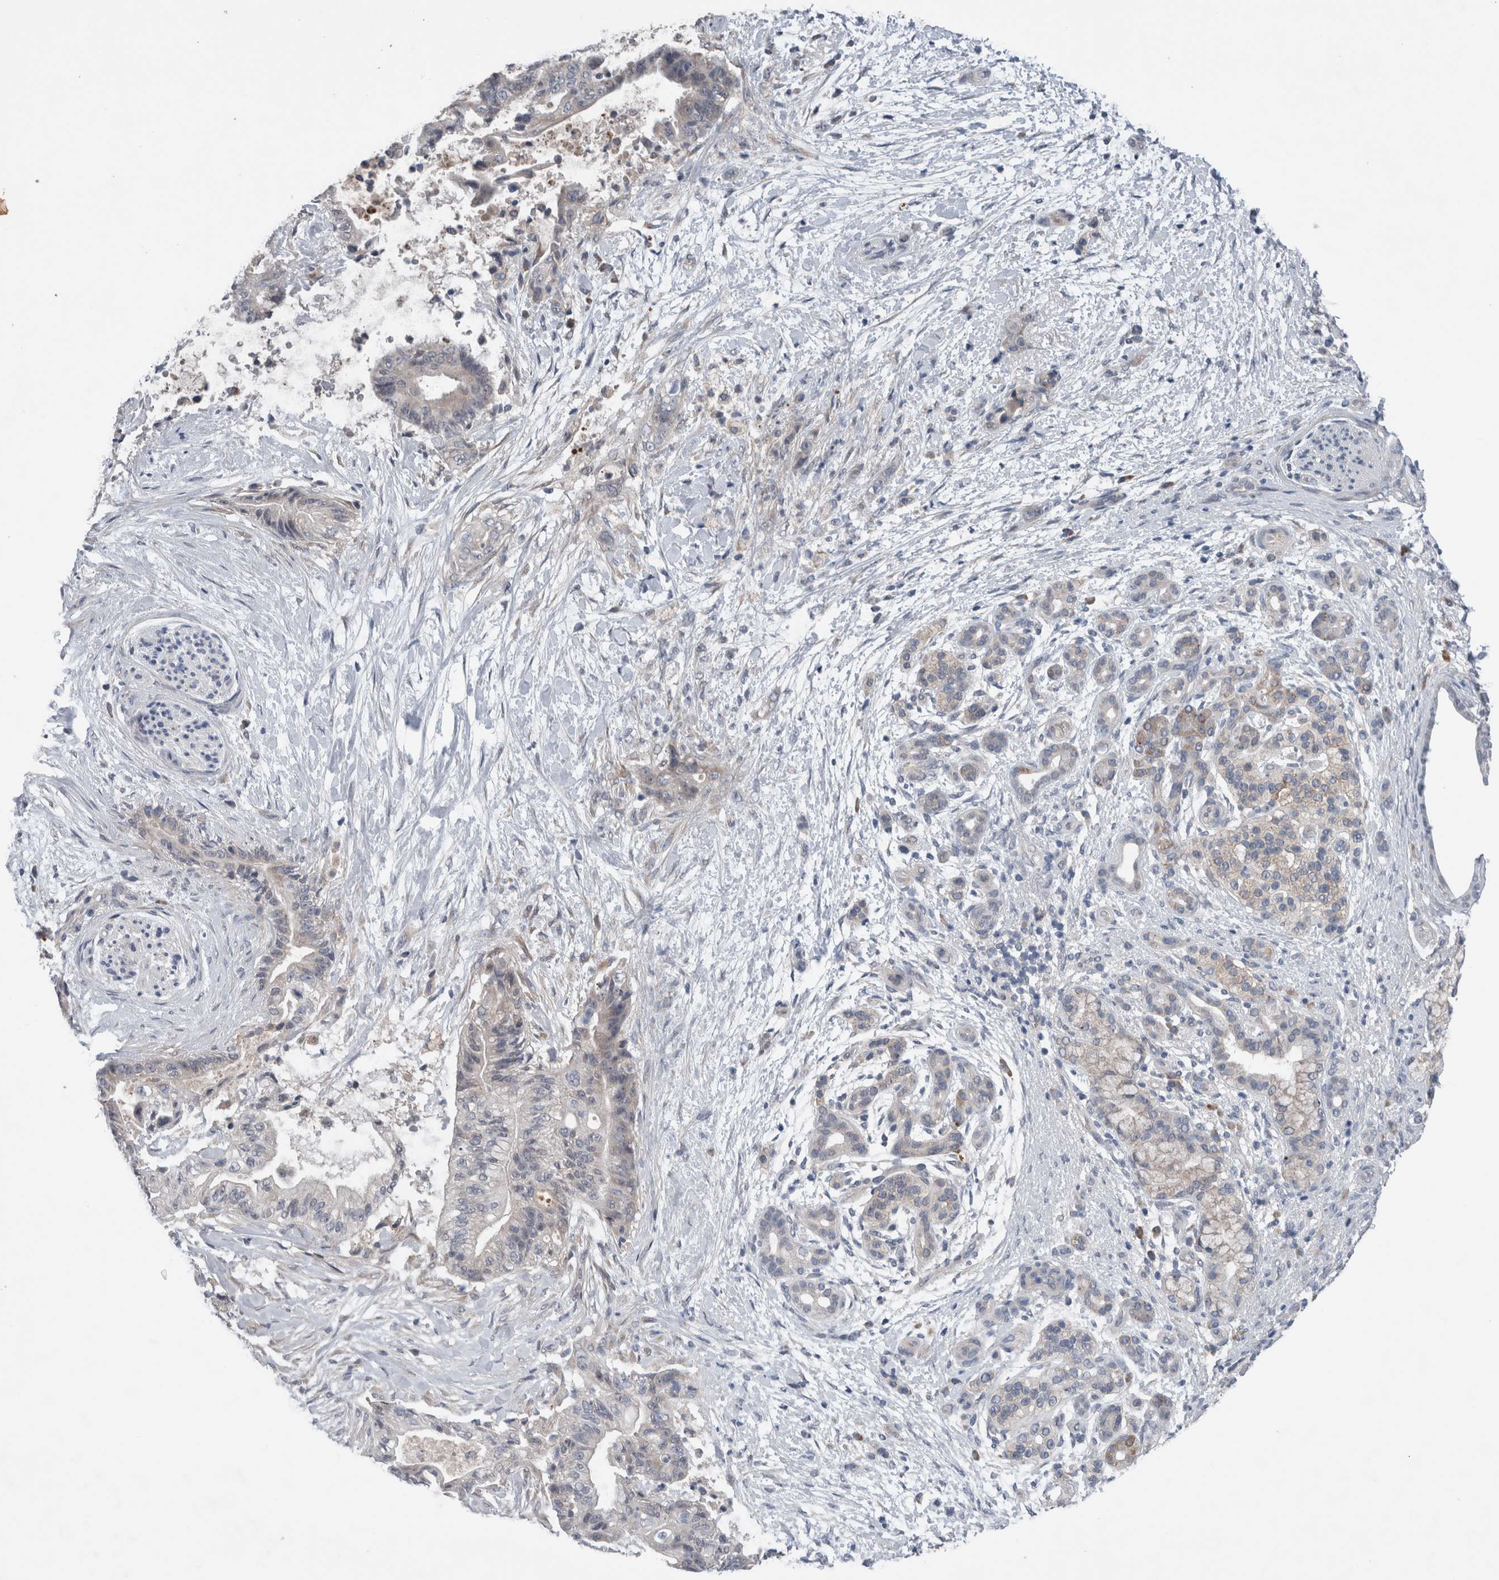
{"staining": {"intensity": "negative", "quantity": "none", "location": "none"}, "tissue": "pancreatic cancer", "cell_type": "Tumor cells", "image_type": "cancer", "snomed": [{"axis": "morphology", "description": "Adenocarcinoma, NOS"}, {"axis": "topography", "description": "Pancreas"}], "caption": "Pancreatic cancer was stained to show a protein in brown. There is no significant staining in tumor cells.", "gene": "CRNN", "patient": {"sex": "male", "age": 59}}